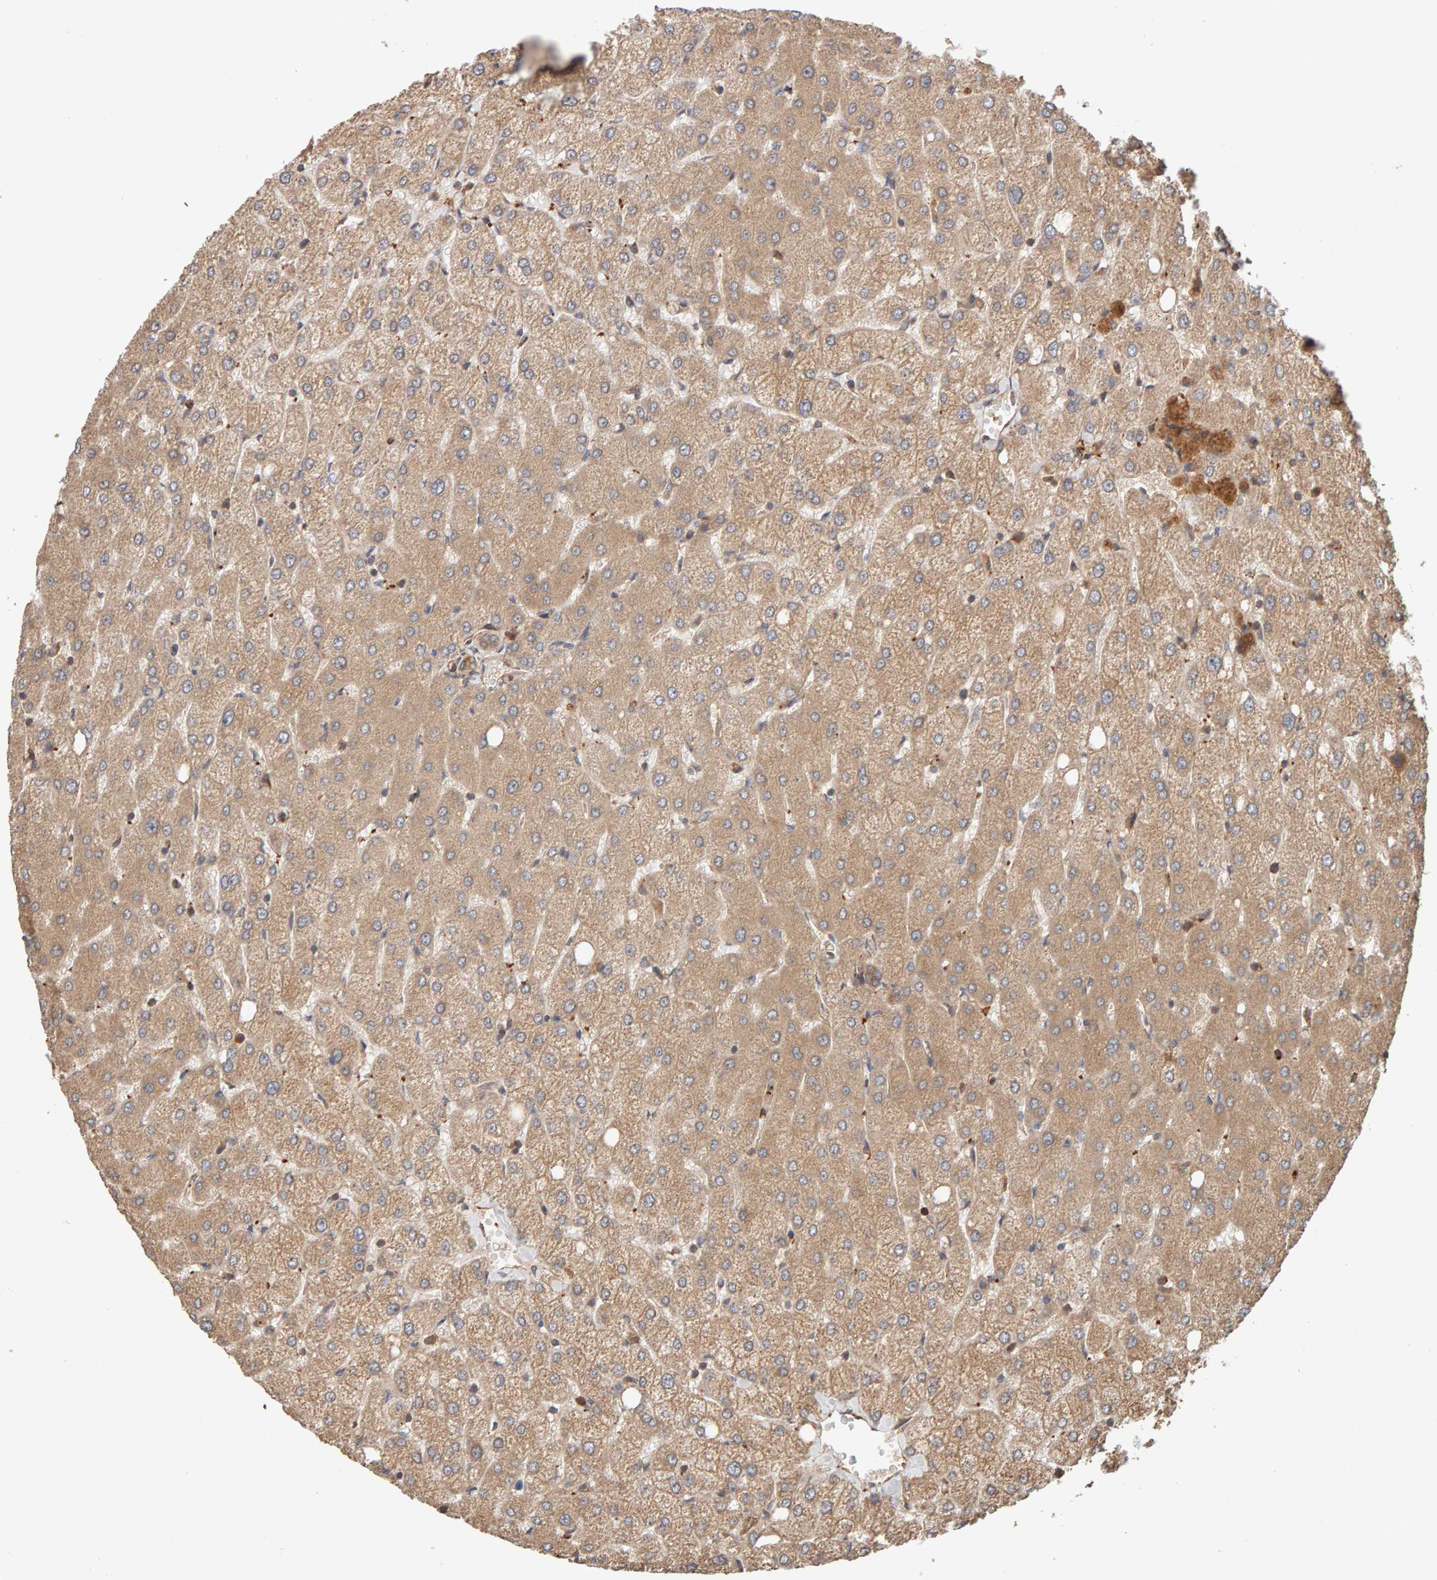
{"staining": {"intensity": "weak", "quantity": ">75%", "location": "cytoplasmic/membranous"}, "tissue": "liver", "cell_type": "Cholangiocytes", "image_type": "normal", "snomed": [{"axis": "morphology", "description": "Normal tissue, NOS"}, {"axis": "topography", "description": "Liver"}], "caption": "Cholangiocytes show low levels of weak cytoplasmic/membranous positivity in about >75% of cells in benign liver.", "gene": "SYNRG", "patient": {"sex": "female", "age": 54}}